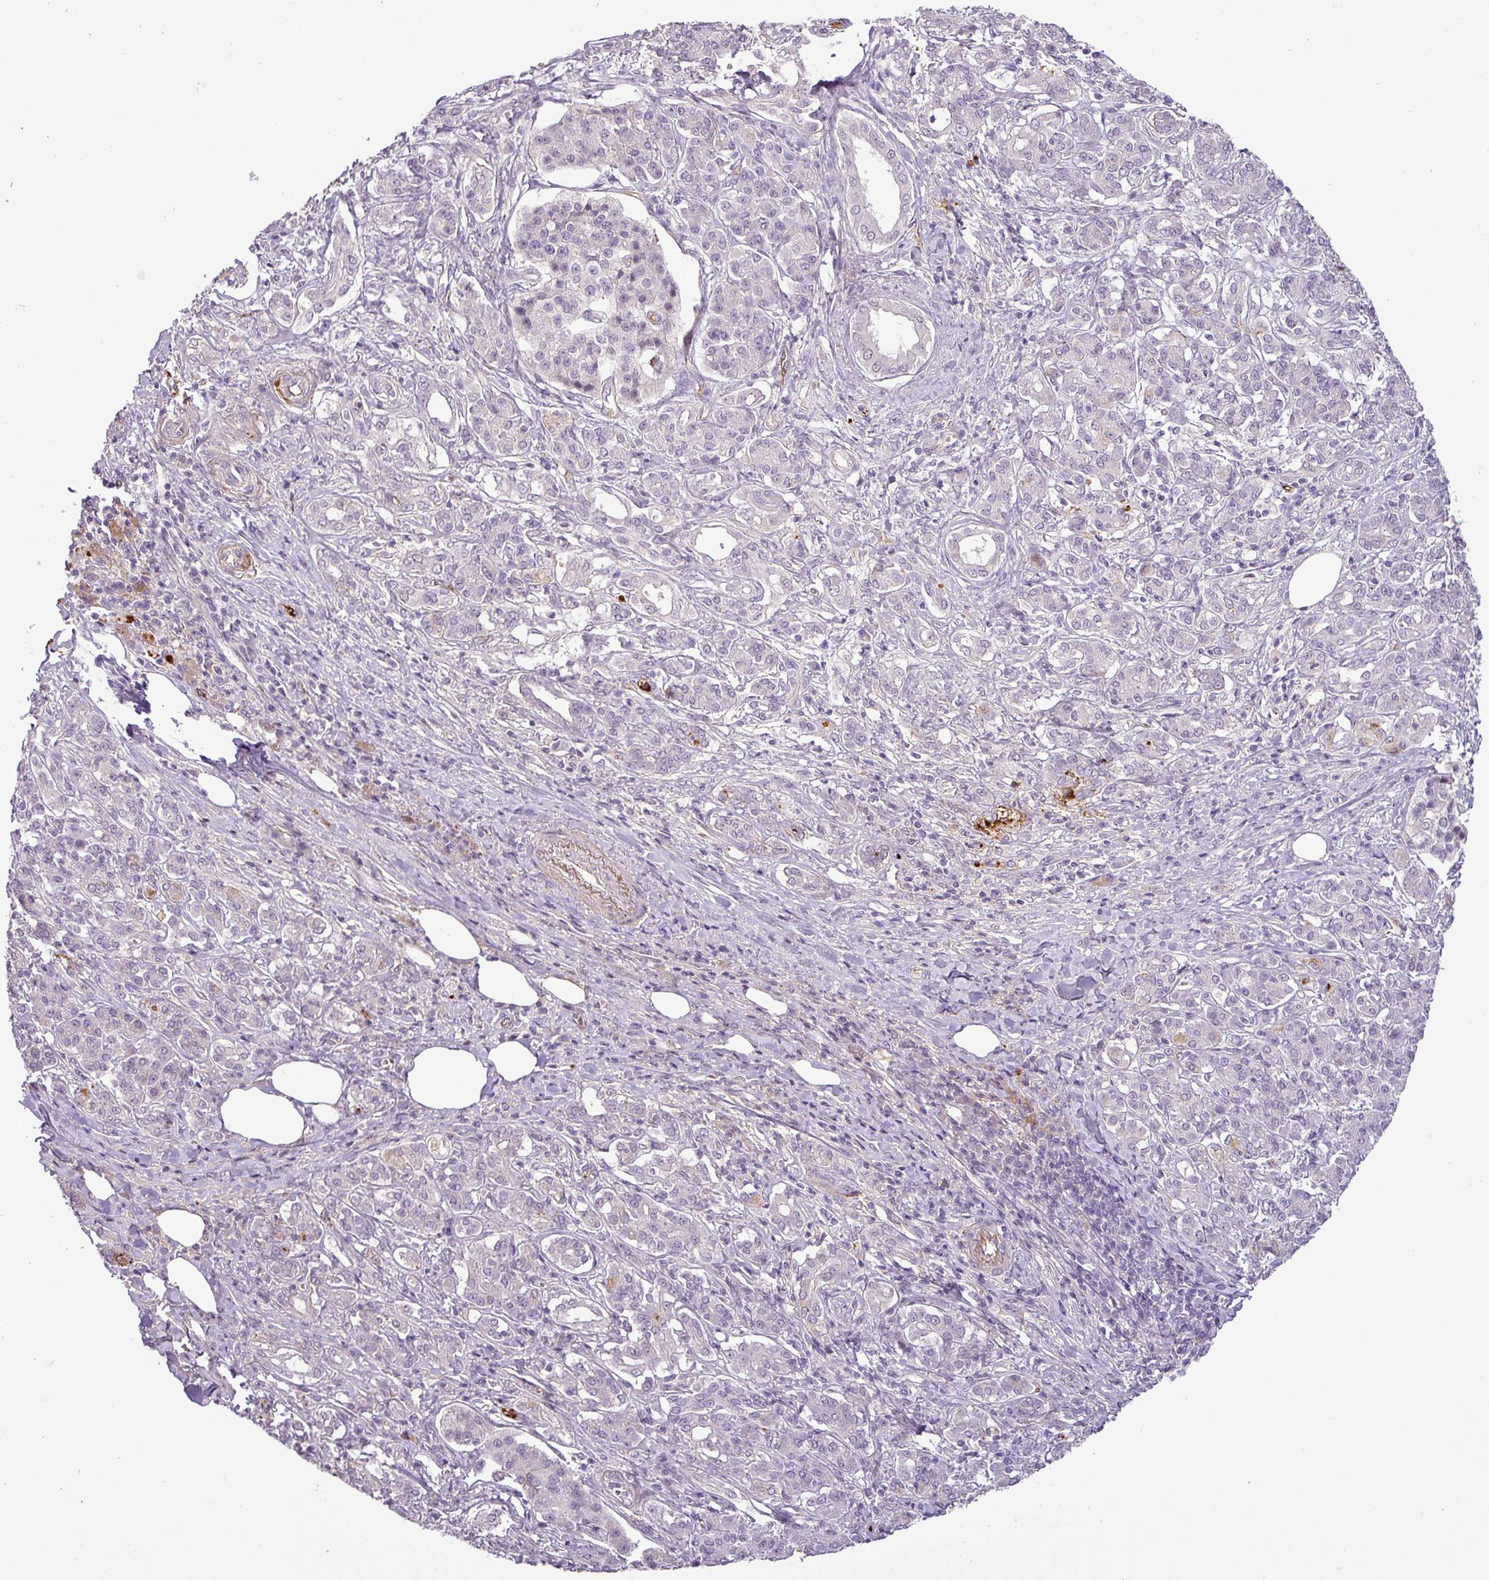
{"staining": {"intensity": "negative", "quantity": "none", "location": "none"}, "tissue": "pancreatic cancer", "cell_type": "Tumor cells", "image_type": "cancer", "snomed": [{"axis": "morphology", "description": "Adenocarcinoma, NOS"}, {"axis": "topography", "description": "Pancreas"}], "caption": "Human pancreatic cancer (adenocarcinoma) stained for a protein using IHC shows no expression in tumor cells.", "gene": "APOC1", "patient": {"sex": "male", "age": 63}}